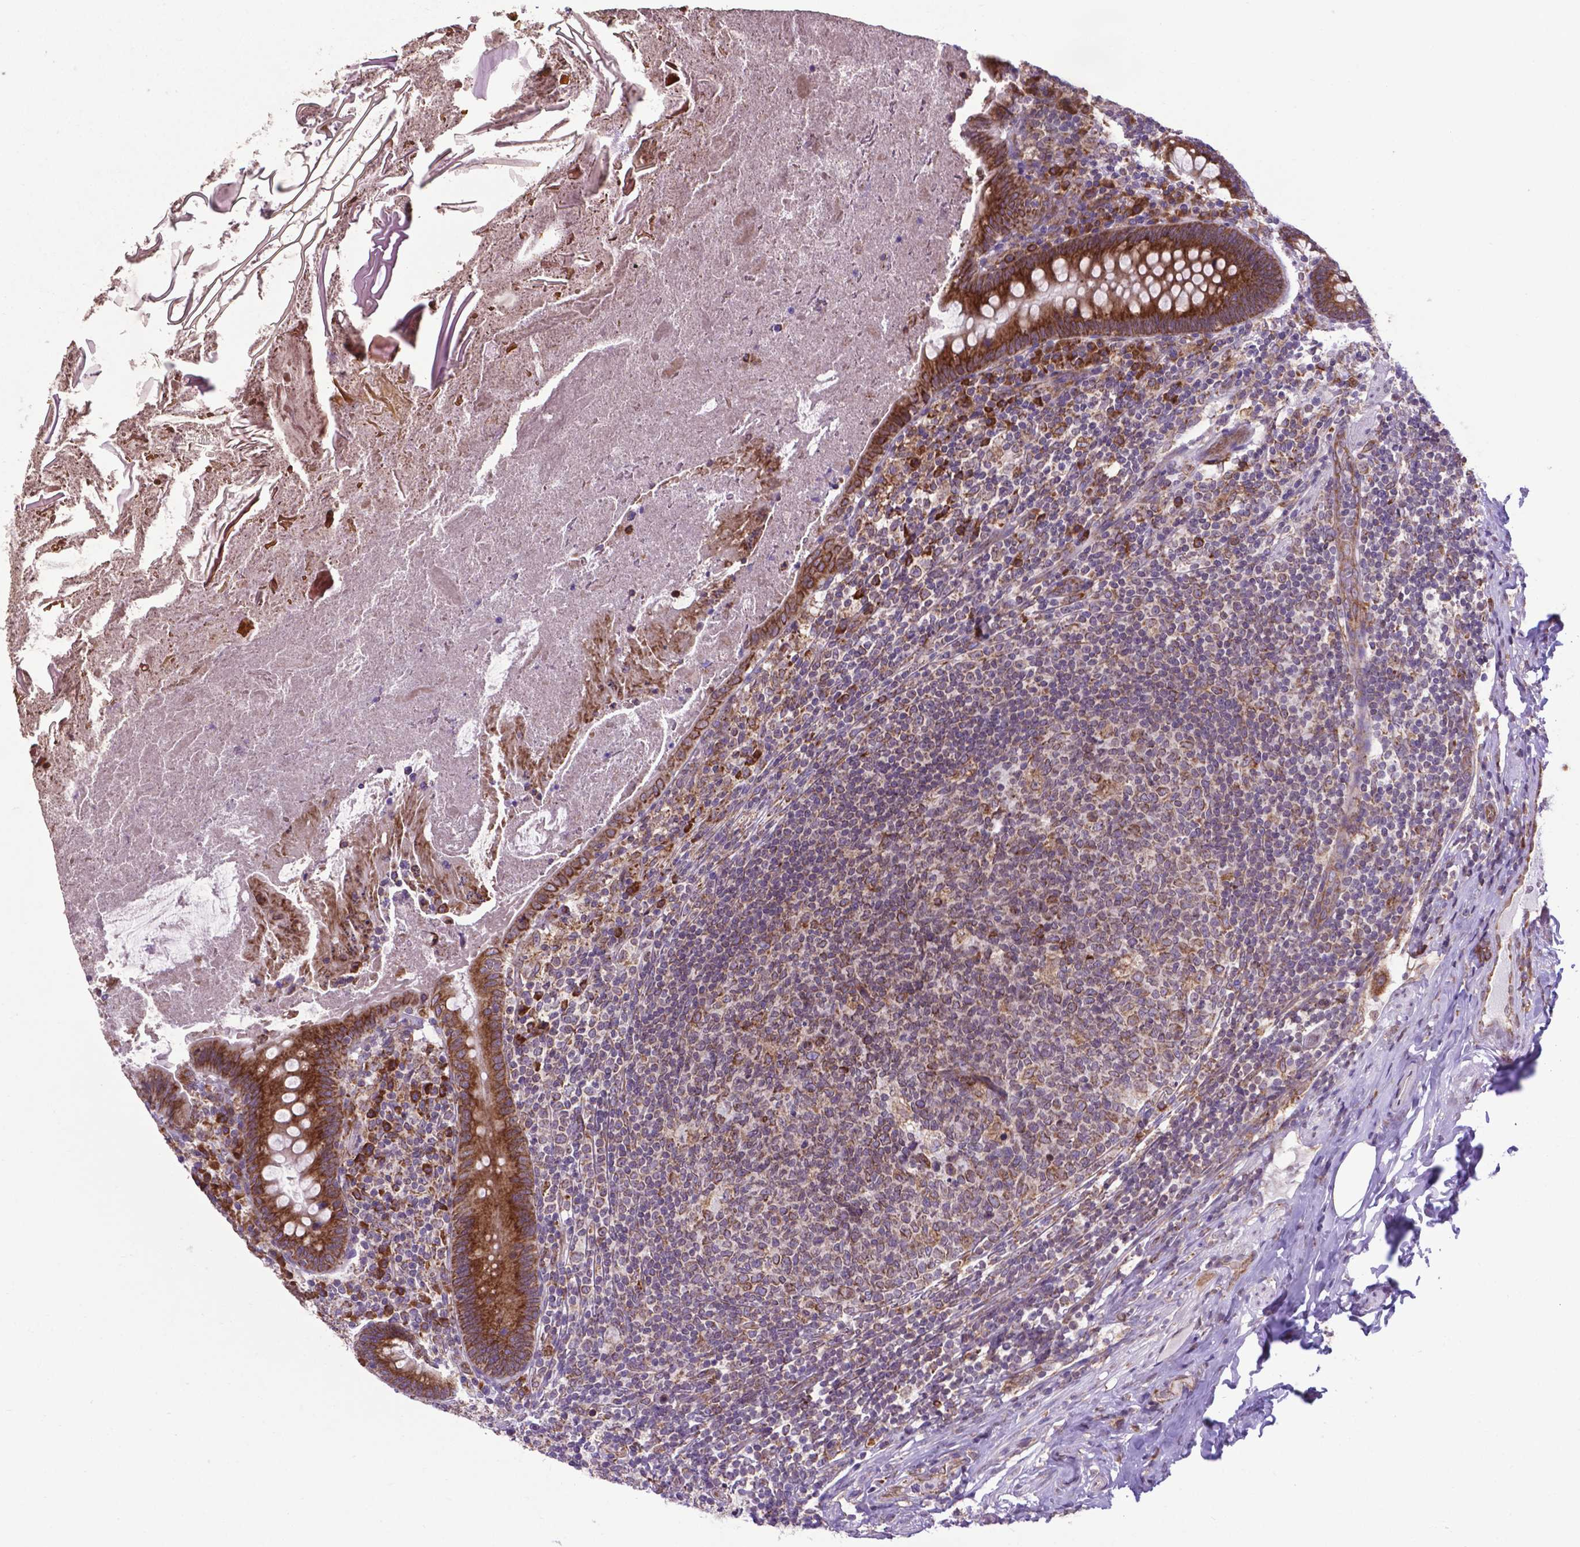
{"staining": {"intensity": "moderate", "quantity": "<25%", "location": "cytoplasmic/membranous"}, "tissue": "appendix", "cell_type": "Glandular cells", "image_type": "normal", "snomed": [{"axis": "morphology", "description": "Normal tissue, NOS"}, {"axis": "topography", "description": "Appendix"}], "caption": "Immunohistochemistry (IHC) staining of benign appendix, which demonstrates low levels of moderate cytoplasmic/membranous expression in approximately <25% of glandular cells indicating moderate cytoplasmic/membranous protein positivity. The staining was performed using DAB (3,3'-diaminobenzidine) (brown) for protein detection and nuclei were counterstained in hematoxylin (blue).", "gene": "ENSG00000269590", "patient": {"sex": "male", "age": 47}}